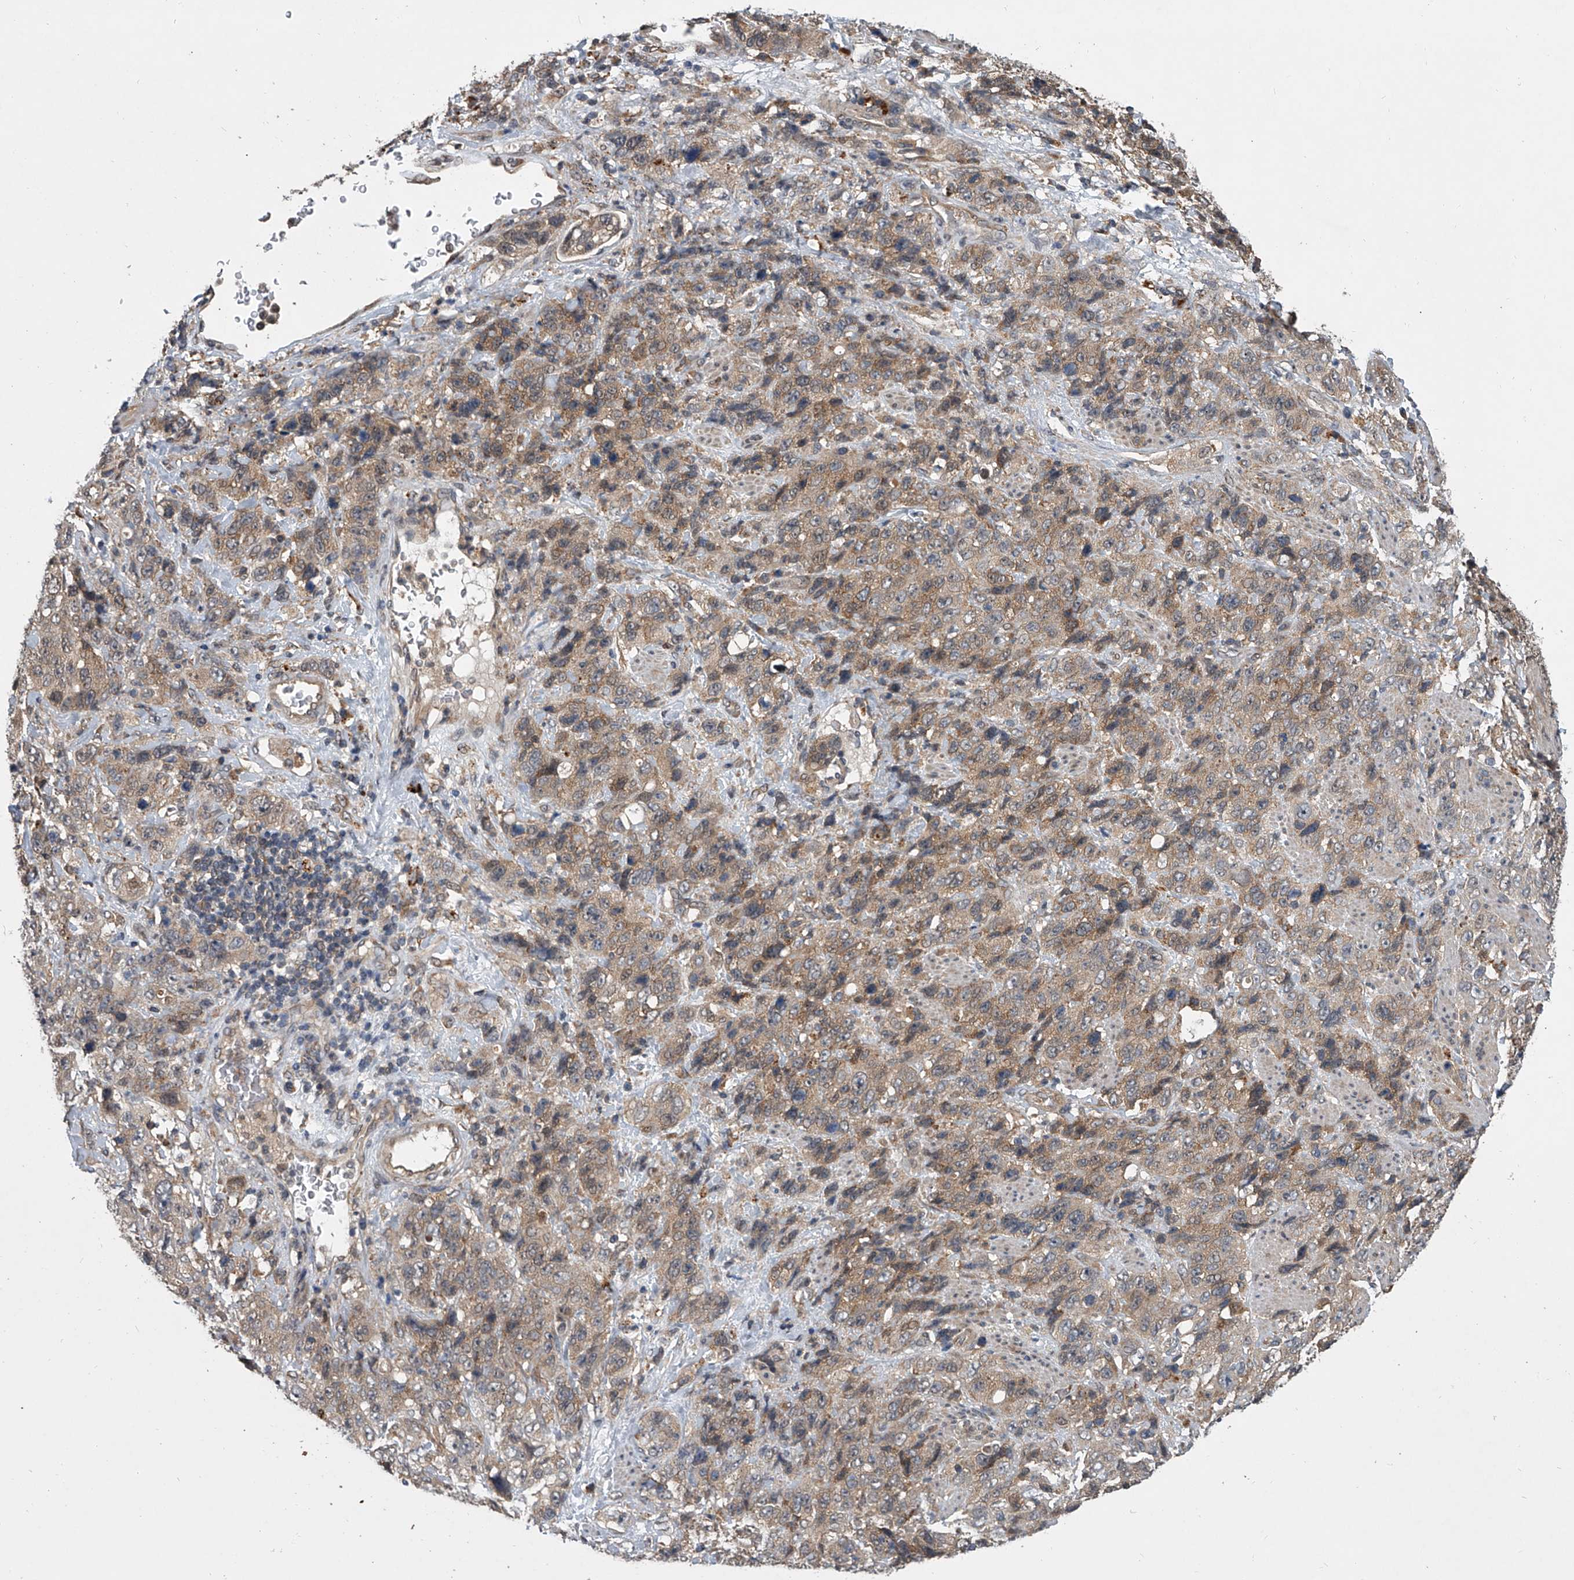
{"staining": {"intensity": "moderate", "quantity": ">75%", "location": "cytoplasmic/membranous"}, "tissue": "stomach cancer", "cell_type": "Tumor cells", "image_type": "cancer", "snomed": [{"axis": "morphology", "description": "Adenocarcinoma, NOS"}, {"axis": "topography", "description": "Stomach"}], "caption": "The histopathology image demonstrates immunohistochemical staining of adenocarcinoma (stomach). There is moderate cytoplasmic/membranous staining is identified in about >75% of tumor cells. (Stains: DAB in brown, nuclei in blue, Microscopy: brightfield microscopy at high magnification).", "gene": "GEMIN8", "patient": {"sex": "male", "age": 48}}